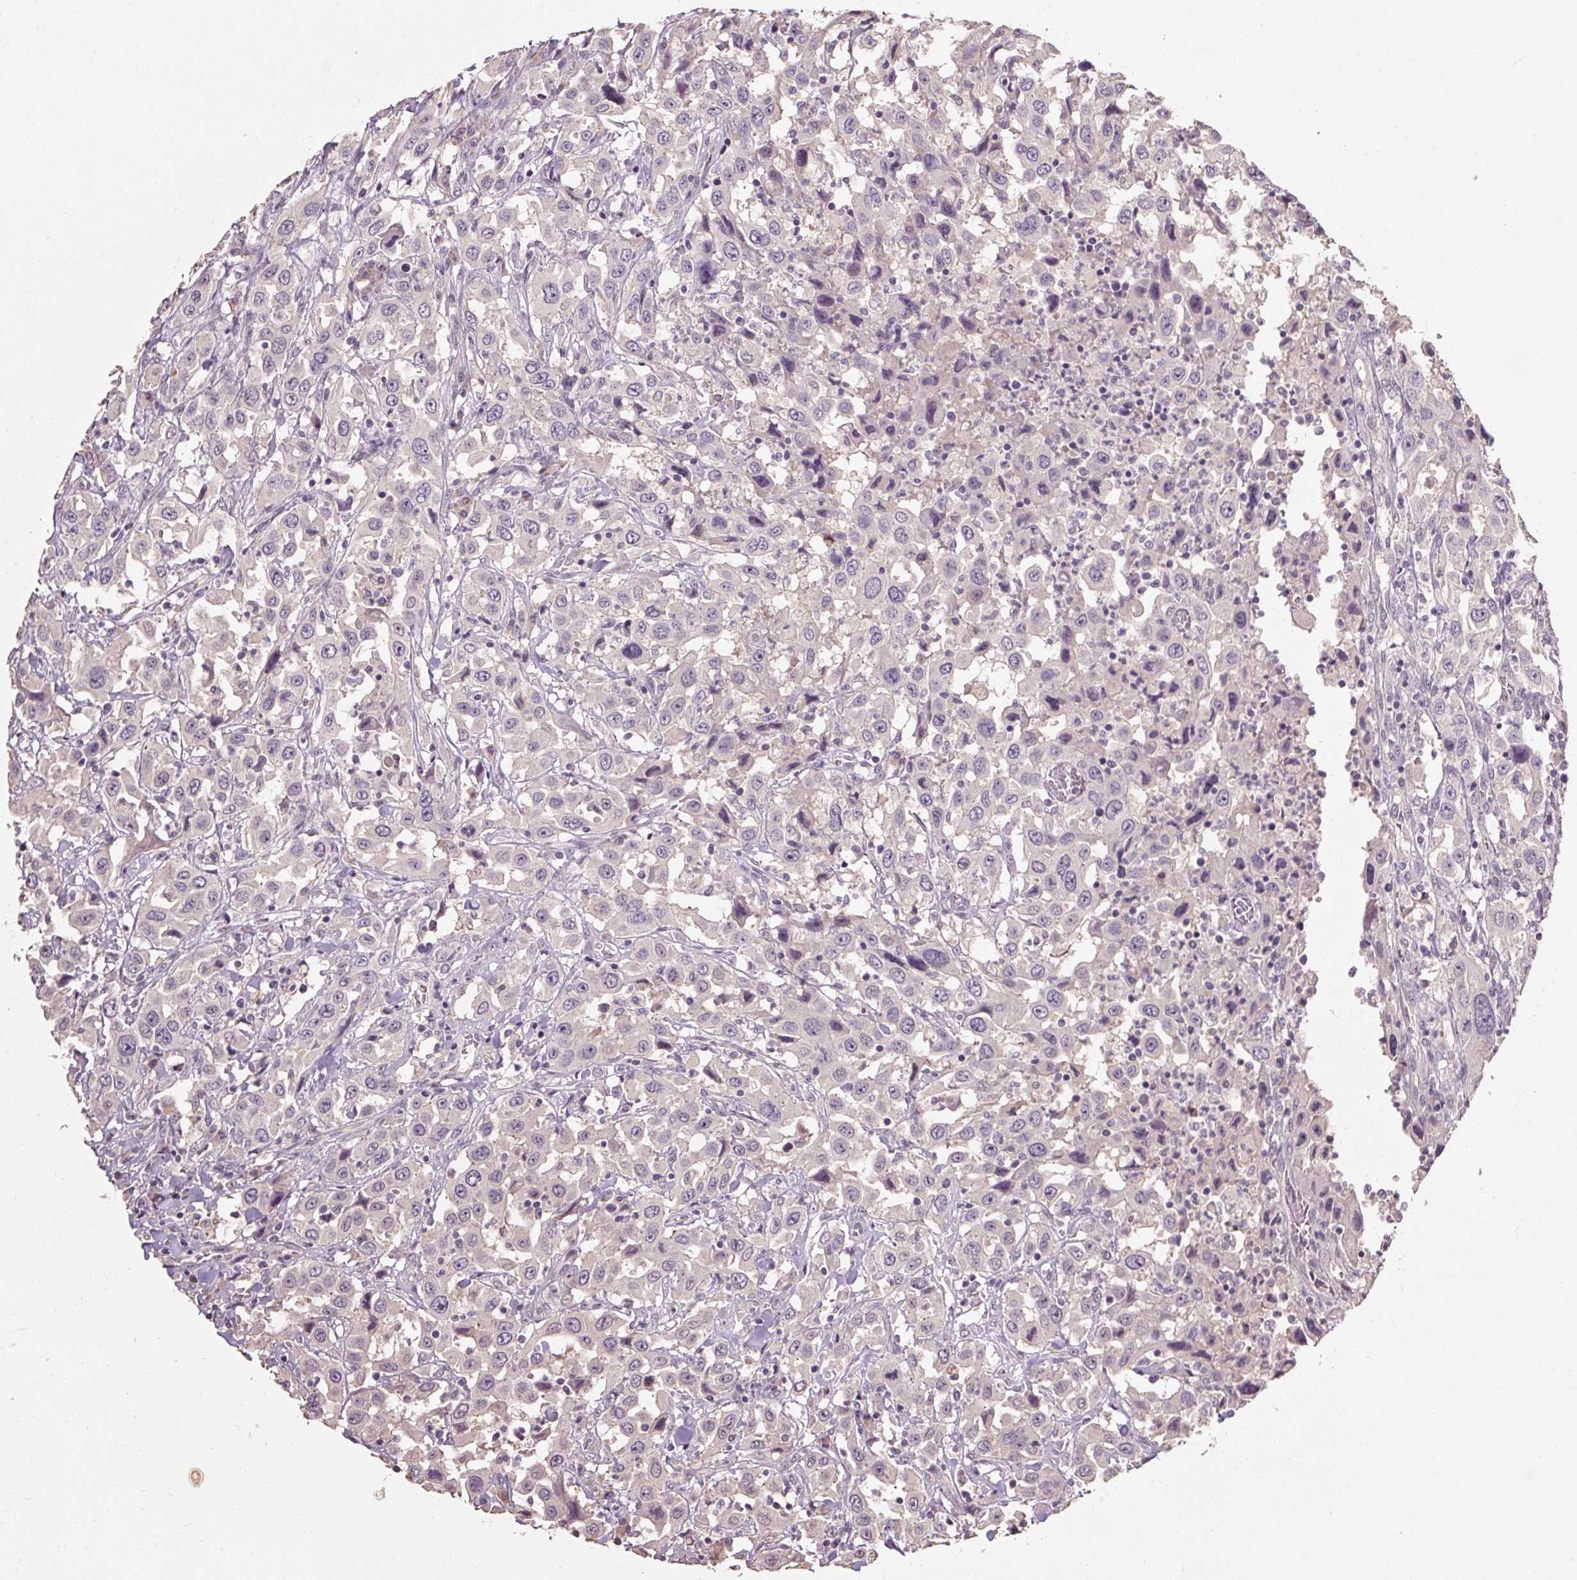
{"staining": {"intensity": "negative", "quantity": "none", "location": "none"}, "tissue": "urothelial cancer", "cell_type": "Tumor cells", "image_type": "cancer", "snomed": [{"axis": "morphology", "description": "Urothelial carcinoma, High grade"}, {"axis": "topography", "description": "Urinary bladder"}], "caption": "High-grade urothelial carcinoma was stained to show a protein in brown. There is no significant positivity in tumor cells. (DAB (3,3'-diaminobenzidine) immunohistochemistry, high magnification).", "gene": "CFAP65", "patient": {"sex": "male", "age": 61}}